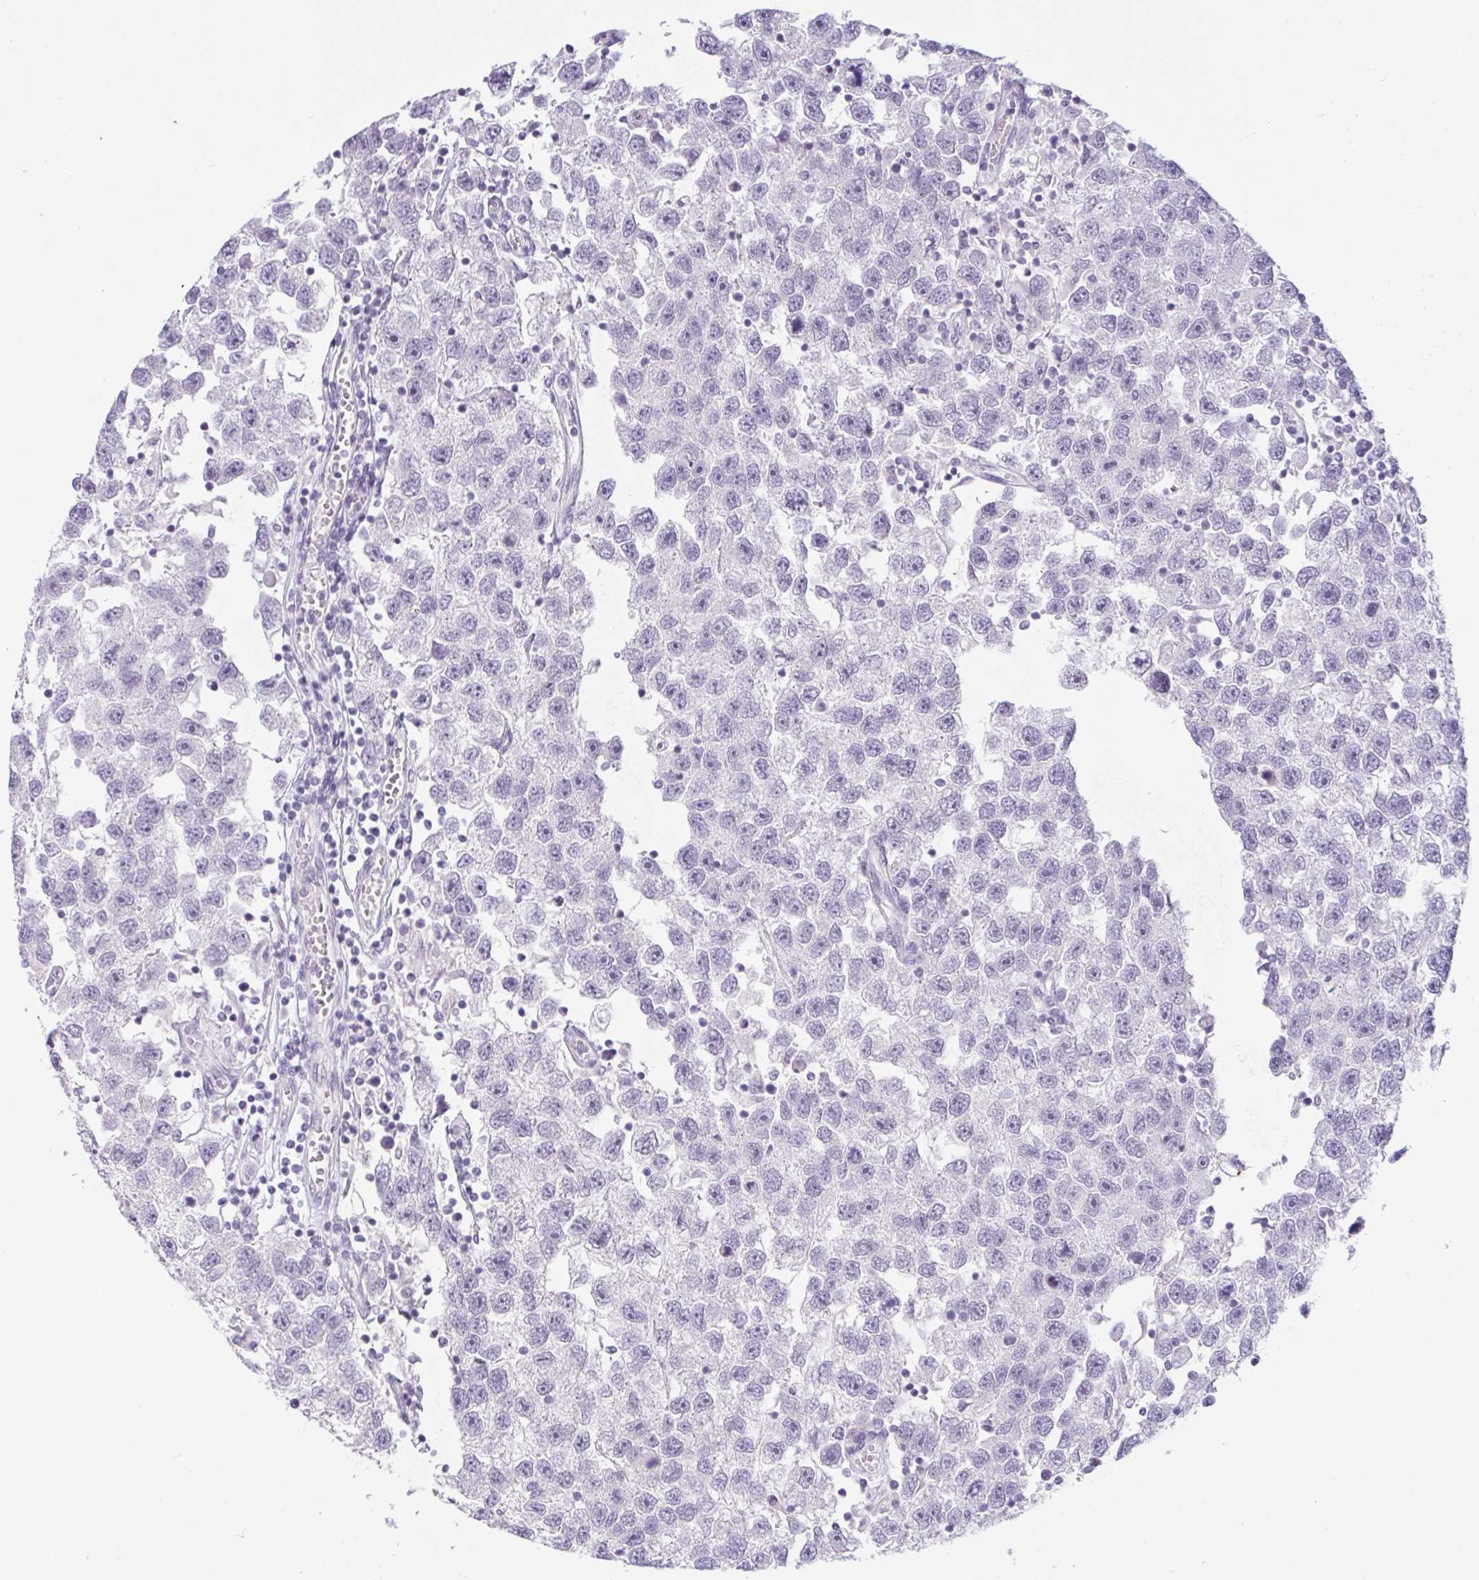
{"staining": {"intensity": "negative", "quantity": "none", "location": "none"}, "tissue": "testis cancer", "cell_type": "Tumor cells", "image_type": "cancer", "snomed": [{"axis": "morphology", "description": "Seminoma, NOS"}, {"axis": "topography", "description": "Testis"}], "caption": "This is a image of immunohistochemistry staining of testis seminoma, which shows no positivity in tumor cells.", "gene": "CTSE", "patient": {"sex": "male", "age": 26}}